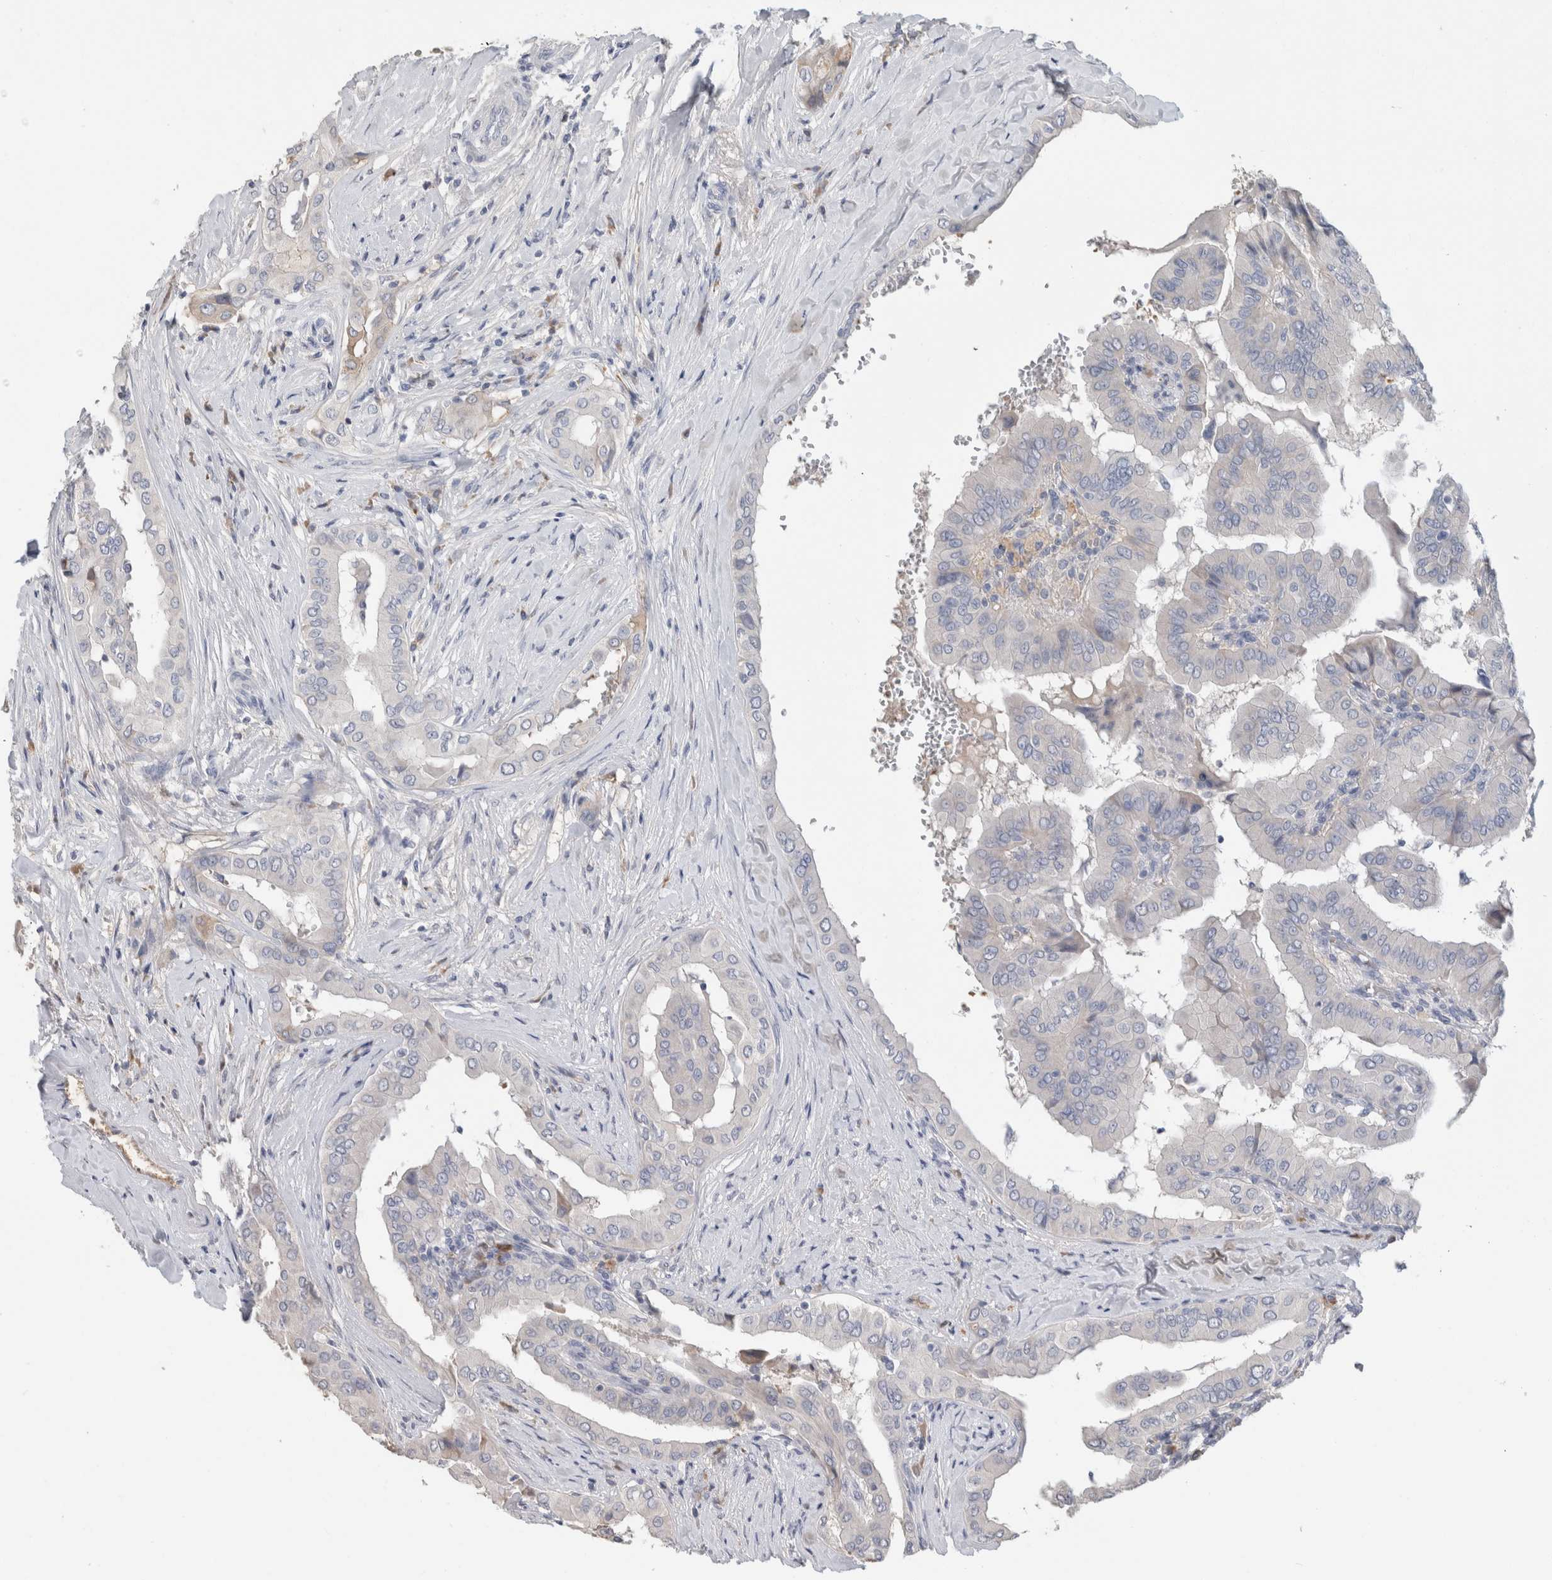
{"staining": {"intensity": "negative", "quantity": "none", "location": "none"}, "tissue": "thyroid cancer", "cell_type": "Tumor cells", "image_type": "cancer", "snomed": [{"axis": "morphology", "description": "Papillary adenocarcinoma, NOS"}, {"axis": "topography", "description": "Thyroid gland"}], "caption": "Human thyroid papillary adenocarcinoma stained for a protein using immunohistochemistry shows no expression in tumor cells.", "gene": "SCGB1A1", "patient": {"sex": "male", "age": 33}}